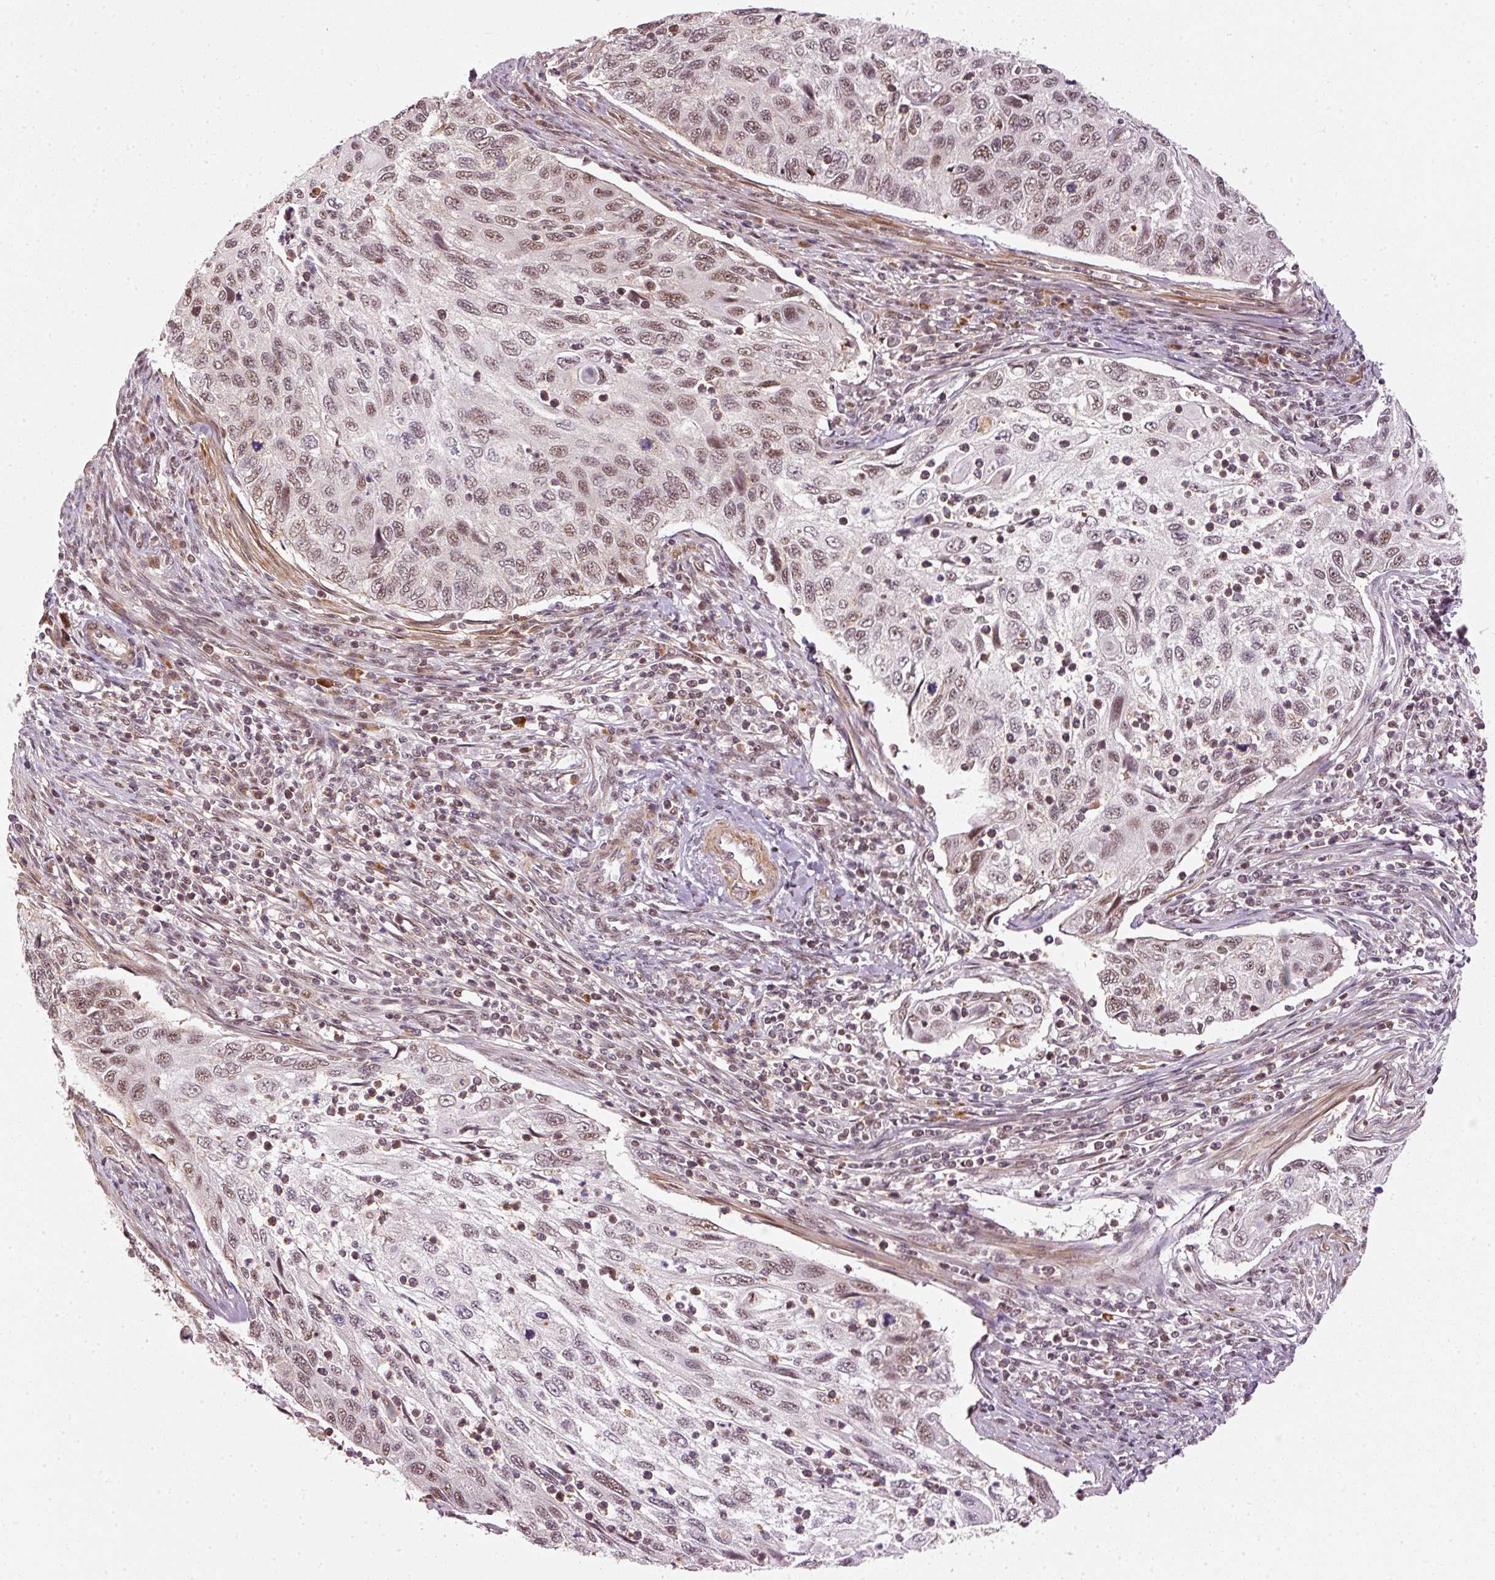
{"staining": {"intensity": "moderate", "quantity": ">75%", "location": "nuclear"}, "tissue": "cervical cancer", "cell_type": "Tumor cells", "image_type": "cancer", "snomed": [{"axis": "morphology", "description": "Squamous cell carcinoma, NOS"}, {"axis": "topography", "description": "Cervix"}], "caption": "A brown stain shows moderate nuclear positivity of a protein in squamous cell carcinoma (cervical) tumor cells. (brown staining indicates protein expression, while blue staining denotes nuclei).", "gene": "THOC6", "patient": {"sex": "female", "age": 70}}